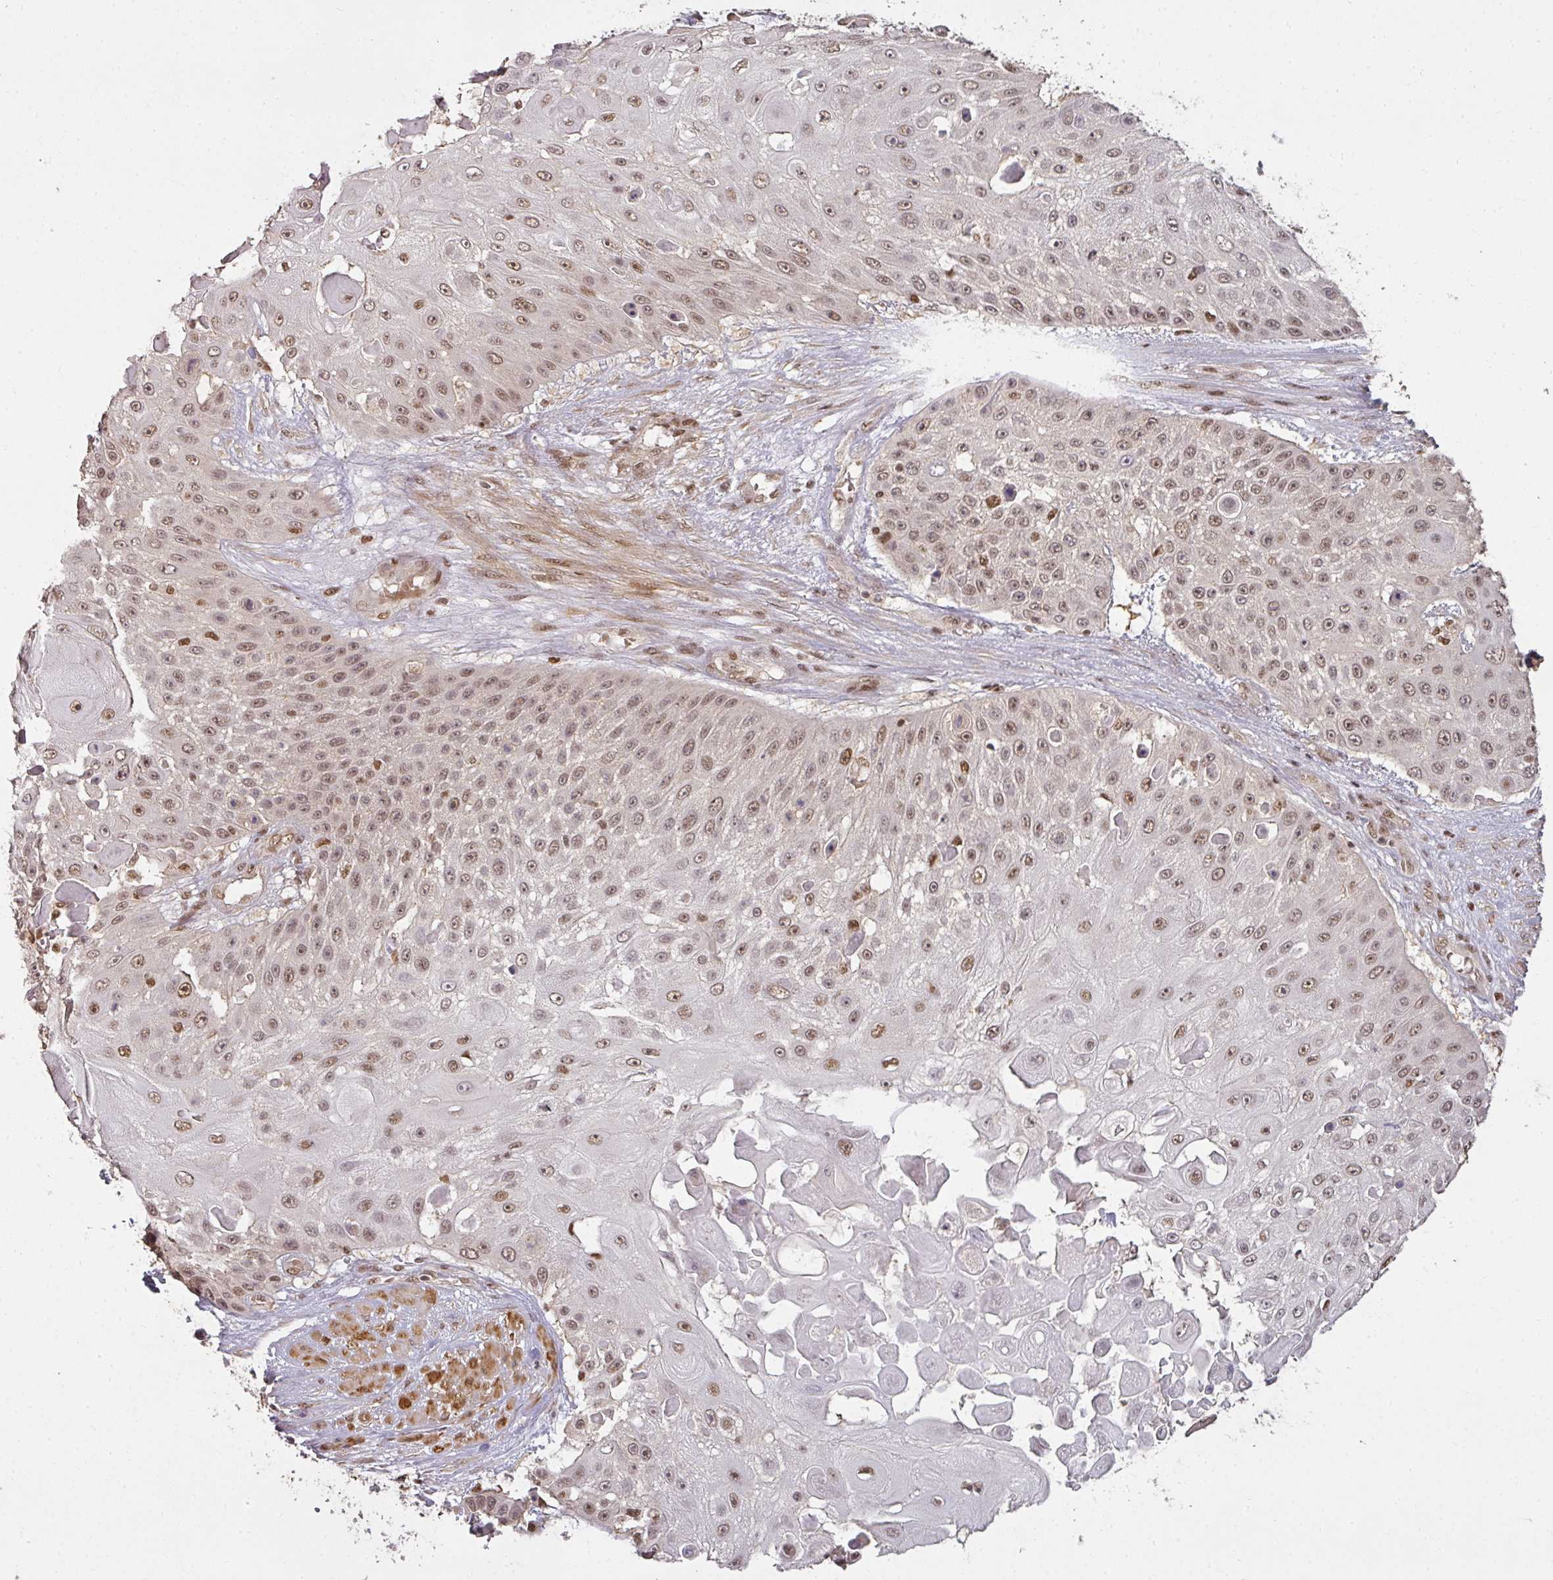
{"staining": {"intensity": "moderate", "quantity": ">75%", "location": "nuclear"}, "tissue": "skin cancer", "cell_type": "Tumor cells", "image_type": "cancer", "snomed": [{"axis": "morphology", "description": "Squamous cell carcinoma, NOS"}, {"axis": "topography", "description": "Skin"}], "caption": "Protein expression analysis of human squamous cell carcinoma (skin) reveals moderate nuclear positivity in about >75% of tumor cells.", "gene": "GPRIN2", "patient": {"sex": "female", "age": 86}}